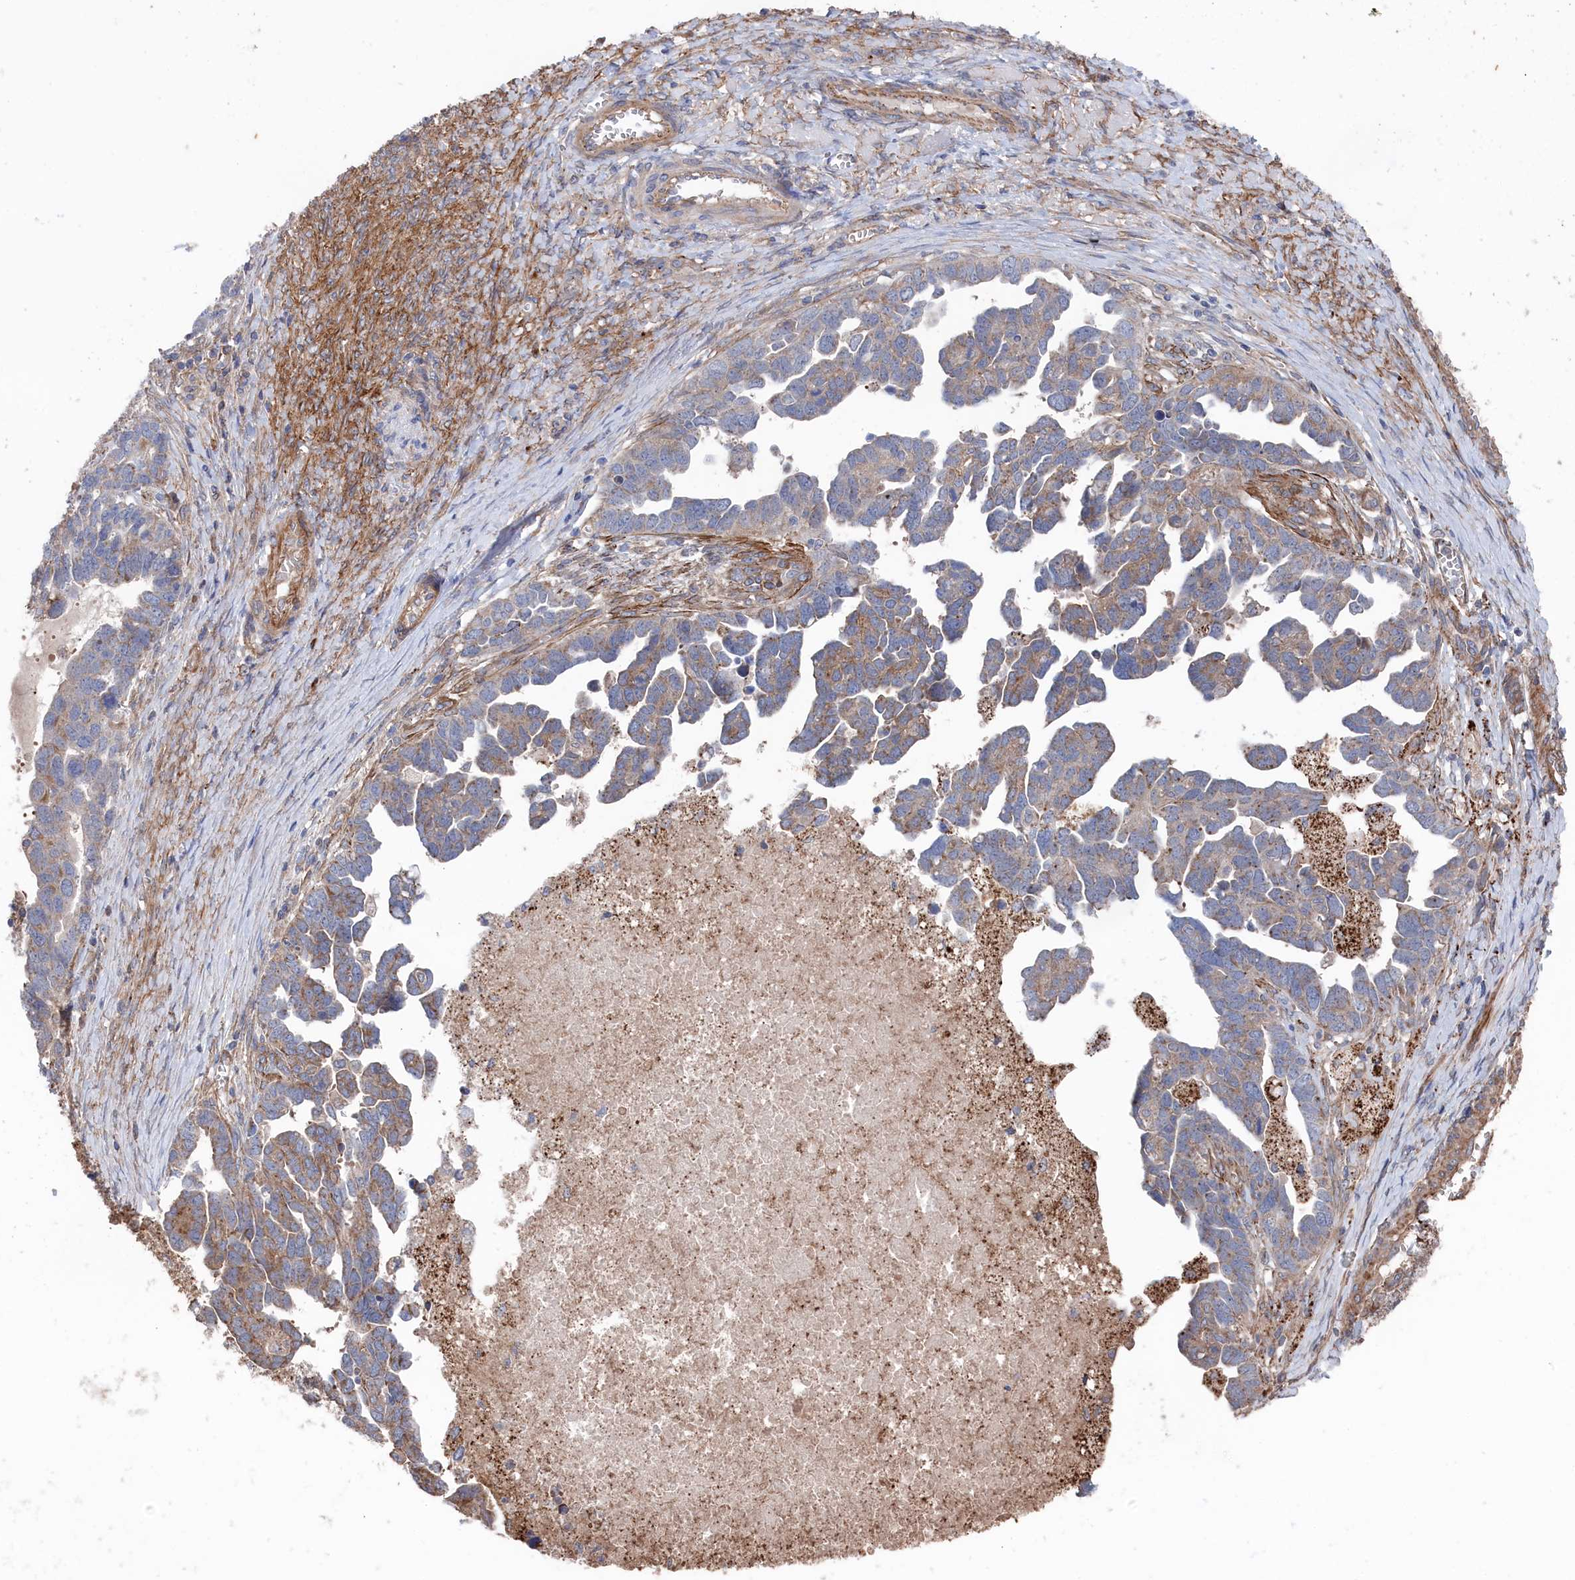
{"staining": {"intensity": "moderate", "quantity": "25%-75%", "location": "cytoplasmic/membranous"}, "tissue": "ovarian cancer", "cell_type": "Tumor cells", "image_type": "cancer", "snomed": [{"axis": "morphology", "description": "Cystadenocarcinoma, serous, NOS"}, {"axis": "topography", "description": "Ovary"}], "caption": "IHC image of neoplastic tissue: ovarian cancer stained using immunohistochemistry (IHC) exhibits medium levels of moderate protein expression localized specifically in the cytoplasmic/membranous of tumor cells, appearing as a cytoplasmic/membranous brown color.", "gene": "FILIP1L", "patient": {"sex": "female", "age": 54}}